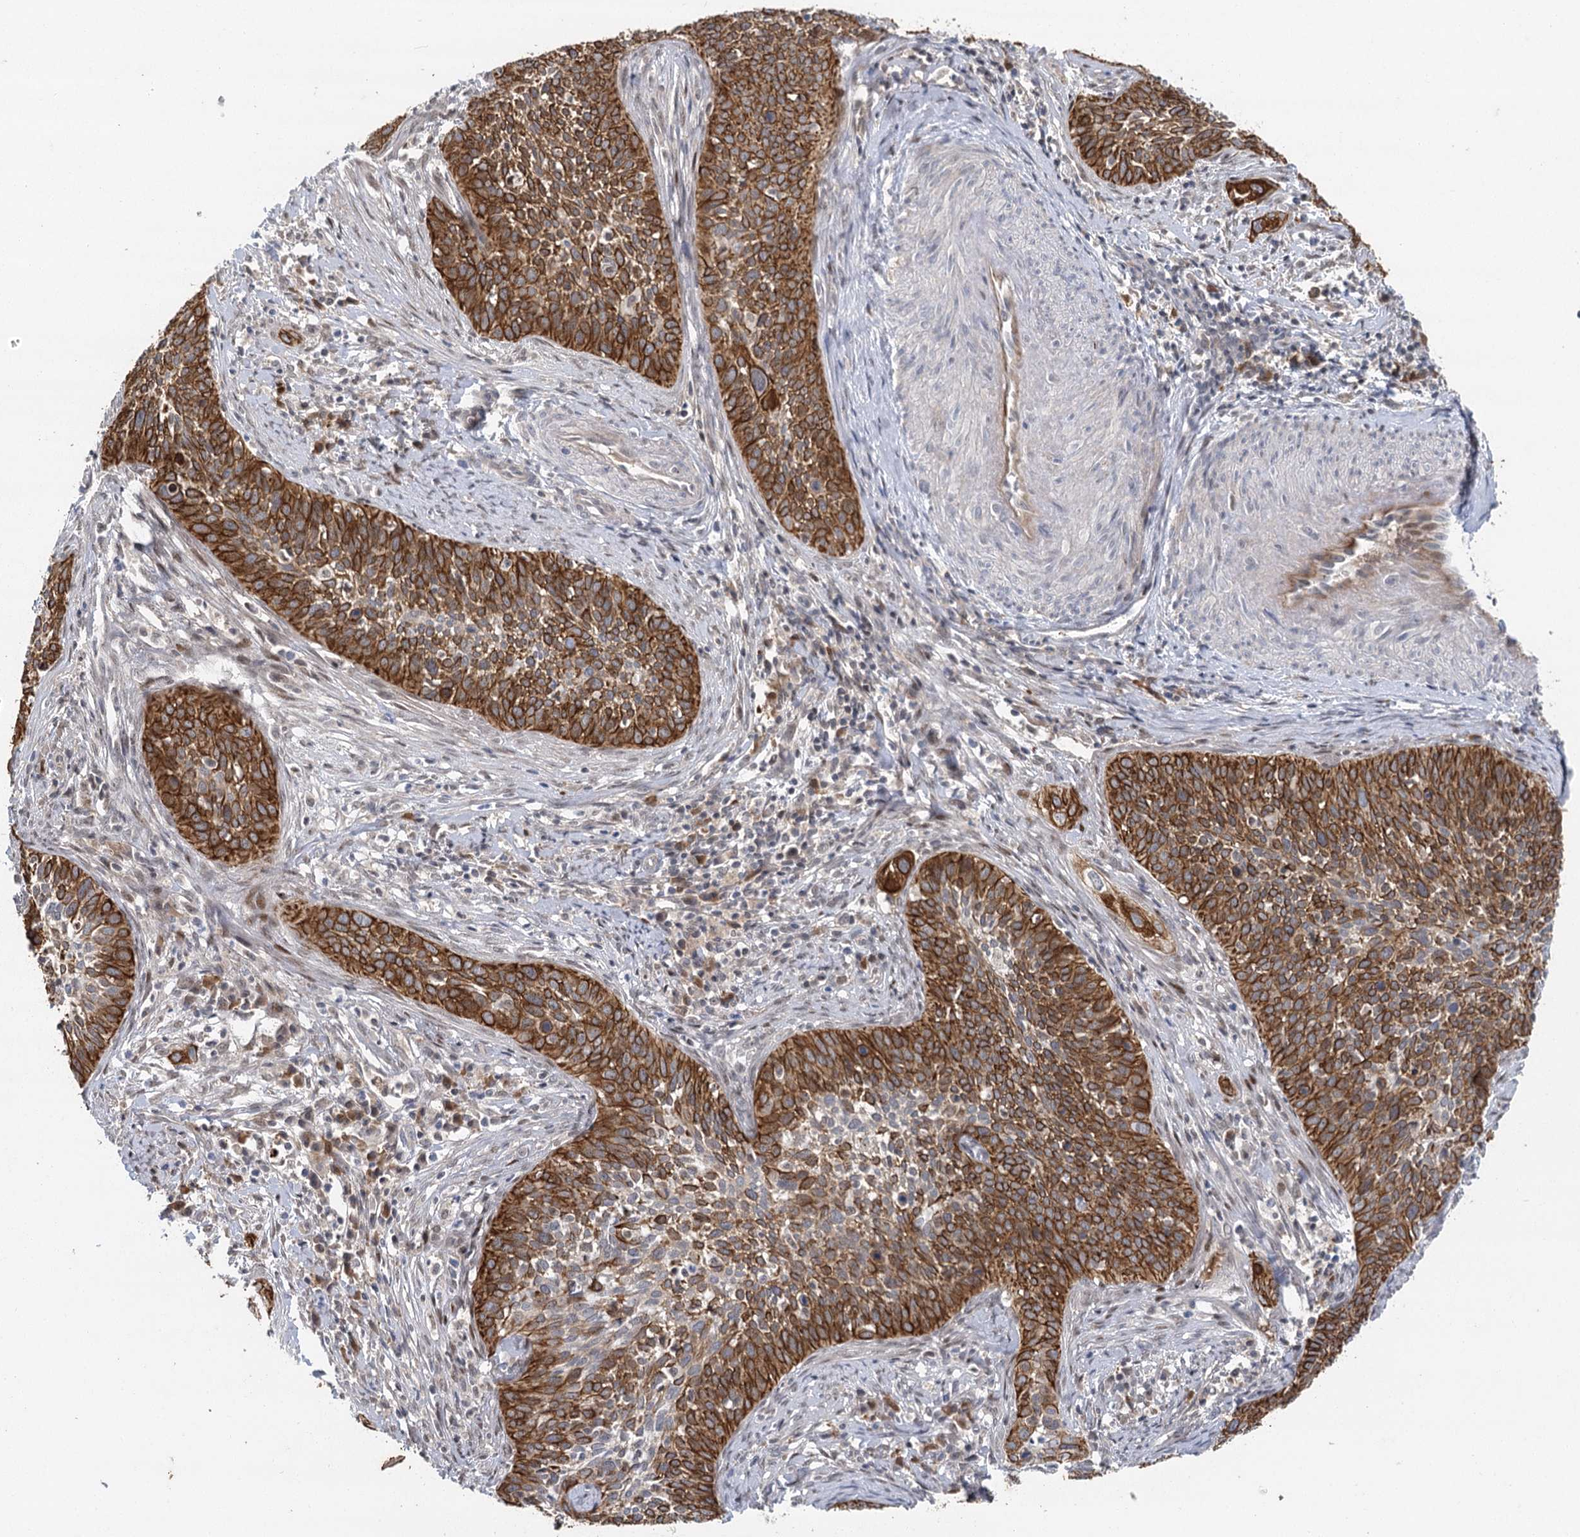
{"staining": {"intensity": "strong", "quantity": ">75%", "location": "cytoplasmic/membranous"}, "tissue": "cervical cancer", "cell_type": "Tumor cells", "image_type": "cancer", "snomed": [{"axis": "morphology", "description": "Squamous cell carcinoma, NOS"}, {"axis": "topography", "description": "Cervix"}], "caption": "Immunohistochemistry (IHC) photomicrograph of neoplastic tissue: cervical squamous cell carcinoma stained using immunohistochemistry (IHC) demonstrates high levels of strong protein expression localized specifically in the cytoplasmic/membranous of tumor cells, appearing as a cytoplasmic/membranous brown color.", "gene": "IL11RA", "patient": {"sex": "female", "age": 34}}